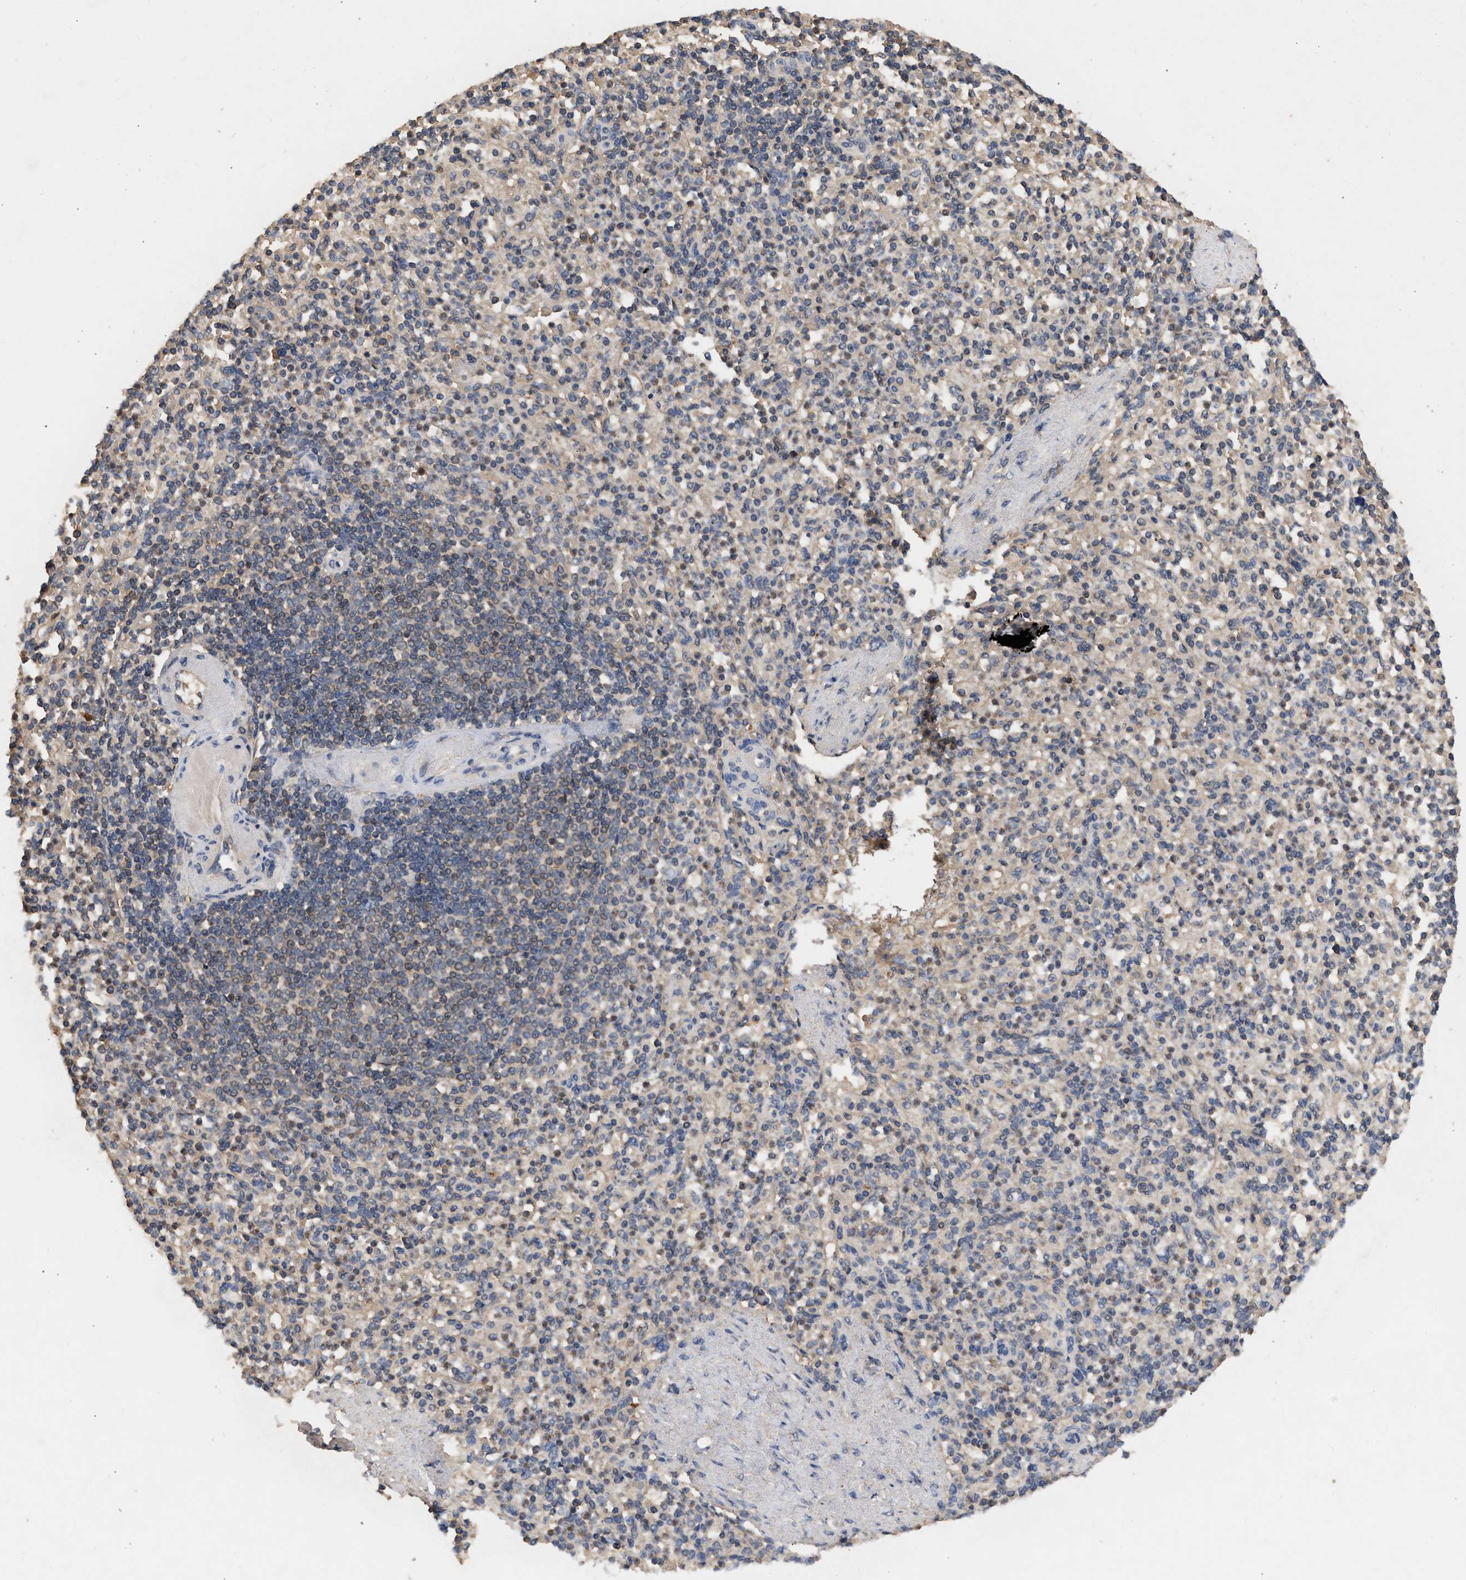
{"staining": {"intensity": "moderate", "quantity": "25%-75%", "location": "cytoplasmic/membranous"}, "tissue": "spleen", "cell_type": "Cells in red pulp", "image_type": "normal", "snomed": [{"axis": "morphology", "description": "Normal tissue, NOS"}, {"axis": "topography", "description": "Spleen"}], "caption": "Immunohistochemical staining of unremarkable spleen displays moderate cytoplasmic/membranous protein staining in approximately 25%-75% of cells in red pulp. (Stains: DAB in brown, nuclei in blue, Microscopy: brightfield microscopy at high magnification).", "gene": "FITM1", "patient": {"sex": "female", "age": 74}}